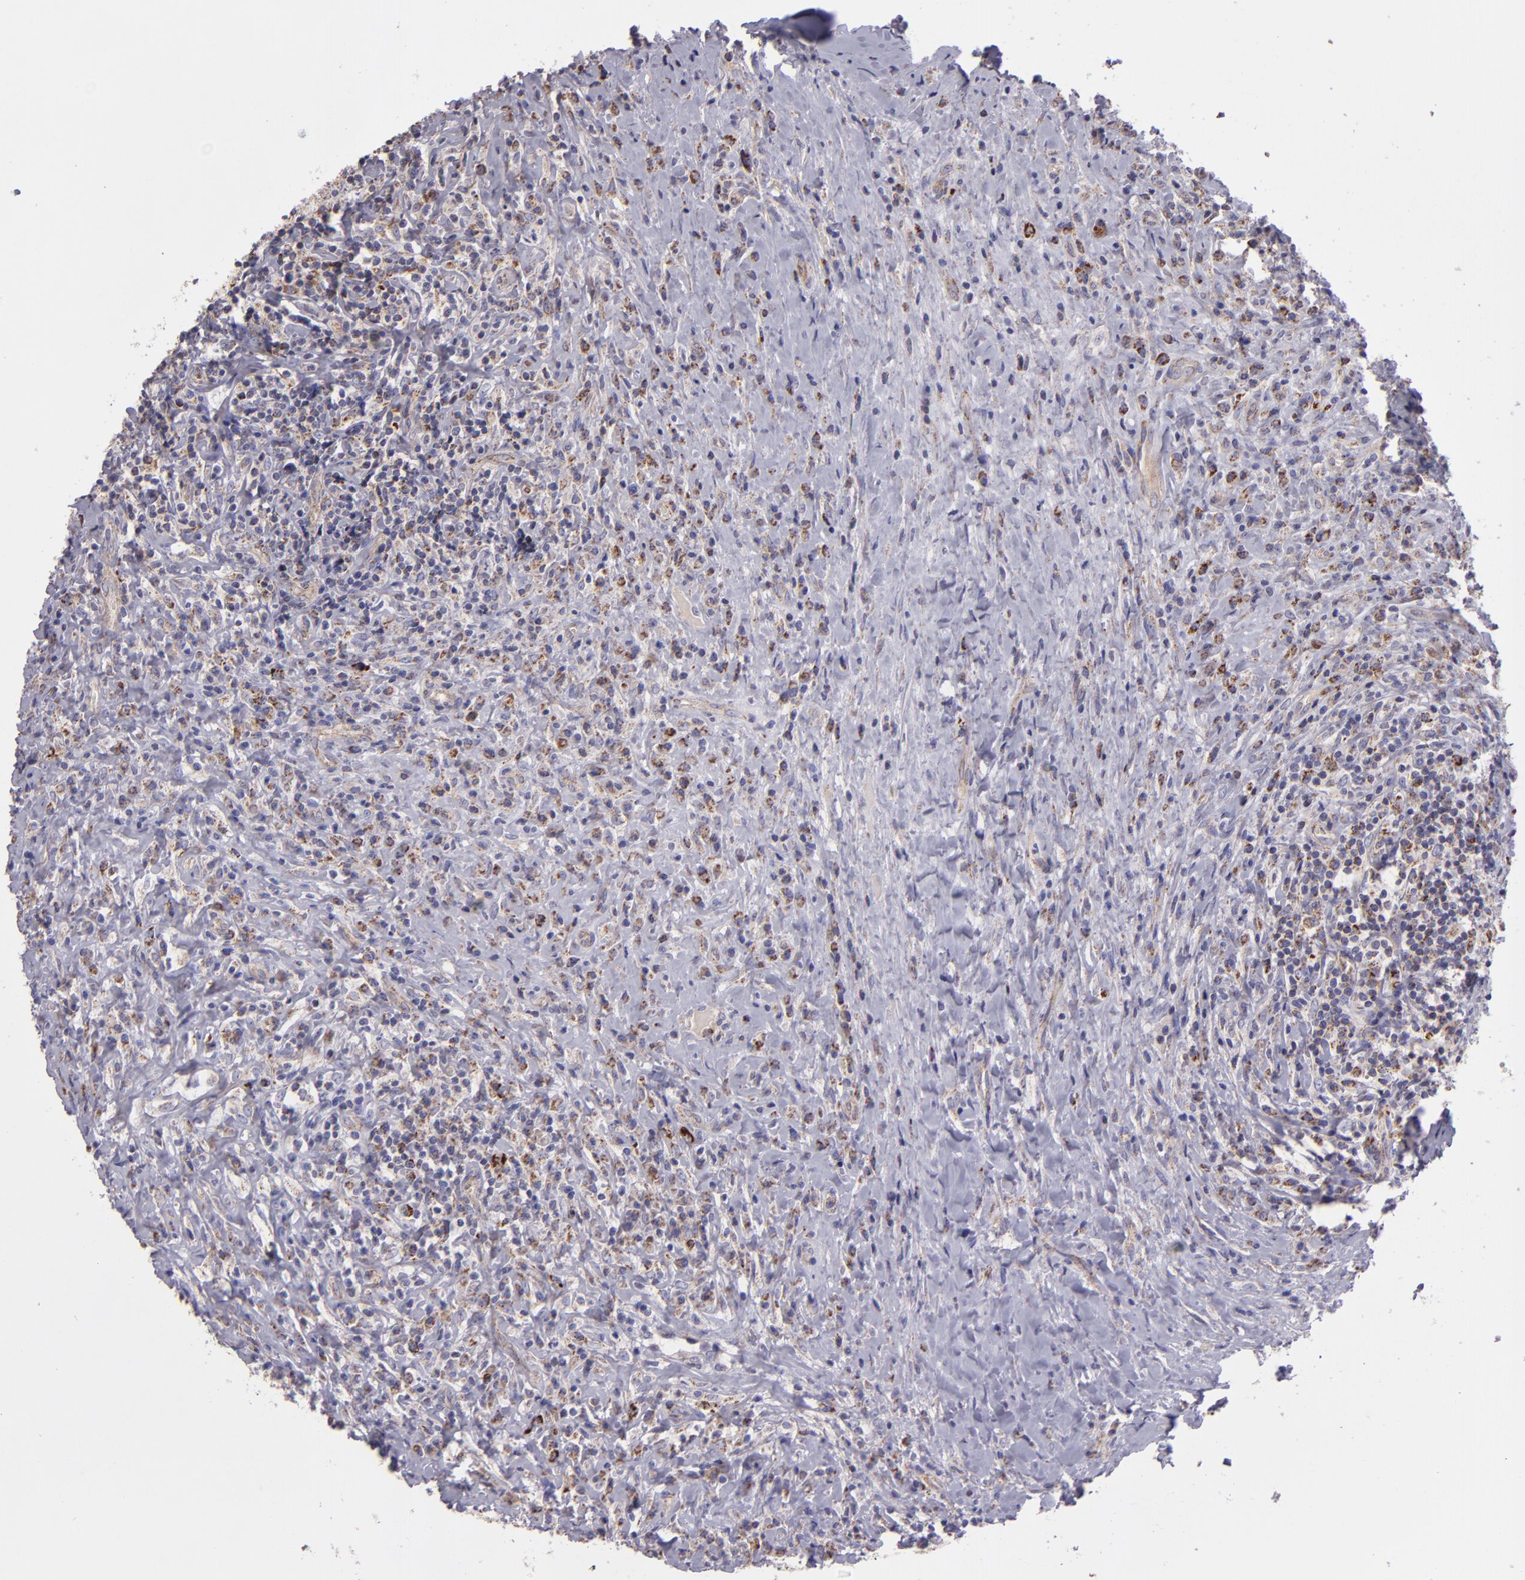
{"staining": {"intensity": "moderate", "quantity": "25%-75%", "location": "cytoplasmic/membranous"}, "tissue": "lymphoma", "cell_type": "Tumor cells", "image_type": "cancer", "snomed": [{"axis": "morphology", "description": "Hodgkin's disease, NOS"}, {"axis": "topography", "description": "Lymph node"}], "caption": "Immunohistochemical staining of Hodgkin's disease shows medium levels of moderate cytoplasmic/membranous protein expression in approximately 25%-75% of tumor cells.", "gene": "HSPD1", "patient": {"sex": "female", "age": 25}}